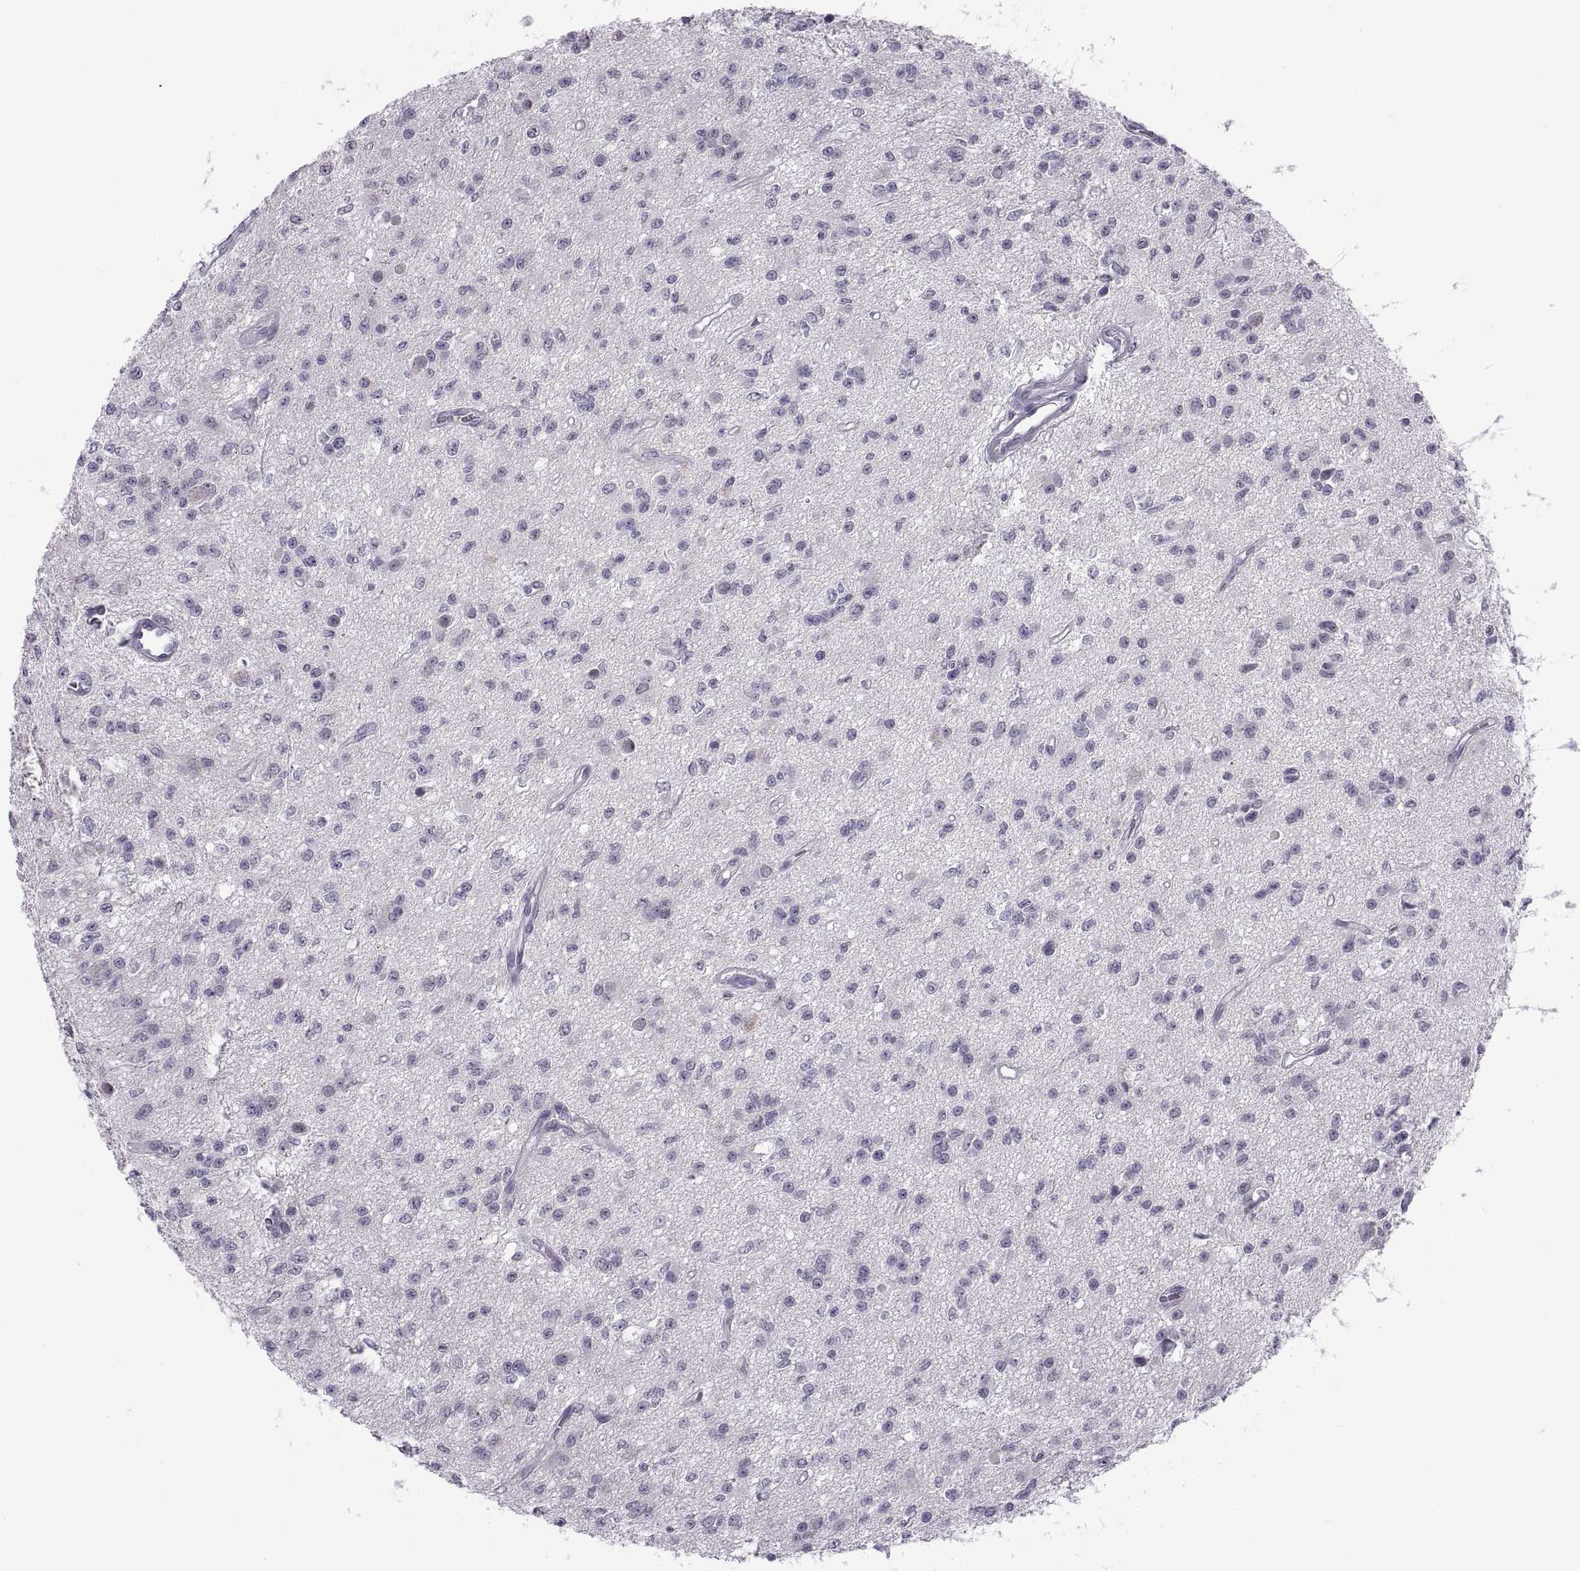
{"staining": {"intensity": "negative", "quantity": "none", "location": "none"}, "tissue": "glioma", "cell_type": "Tumor cells", "image_type": "cancer", "snomed": [{"axis": "morphology", "description": "Glioma, malignant, Low grade"}, {"axis": "topography", "description": "Brain"}], "caption": "An immunohistochemistry (IHC) image of glioma is shown. There is no staining in tumor cells of glioma.", "gene": "TTC21A", "patient": {"sex": "female", "age": 45}}